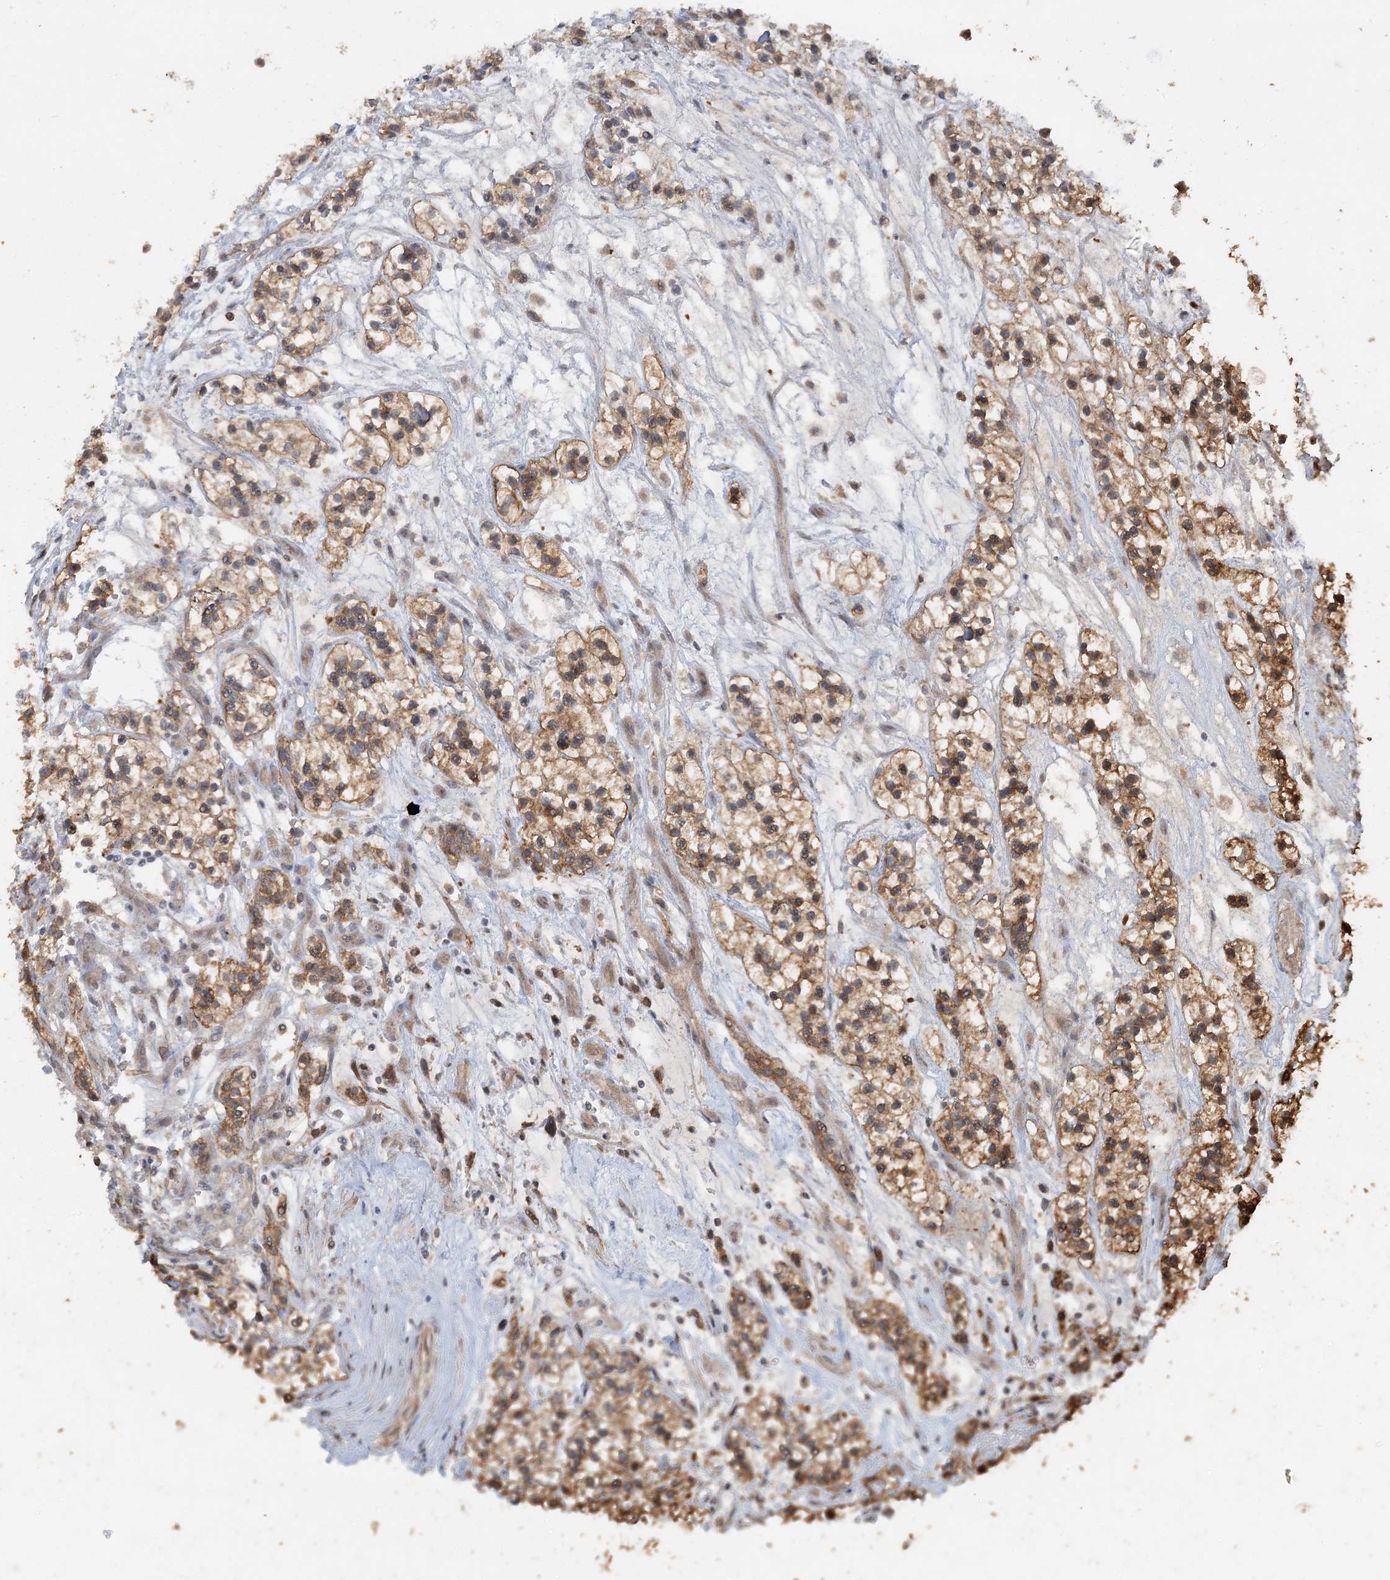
{"staining": {"intensity": "moderate", "quantity": ">75%", "location": "cytoplasmic/membranous"}, "tissue": "renal cancer", "cell_type": "Tumor cells", "image_type": "cancer", "snomed": [{"axis": "morphology", "description": "Adenocarcinoma, NOS"}, {"axis": "topography", "description": "Kidney"}], "caption": "Immunohistochemical staining of human adenocarcinoma (renal) displays moderate cytoplasmic/membranous protein positivity in approximately >75% of tumor cells.", "gene": "AK9", "patient": {"sex": "female", "age": 57}}